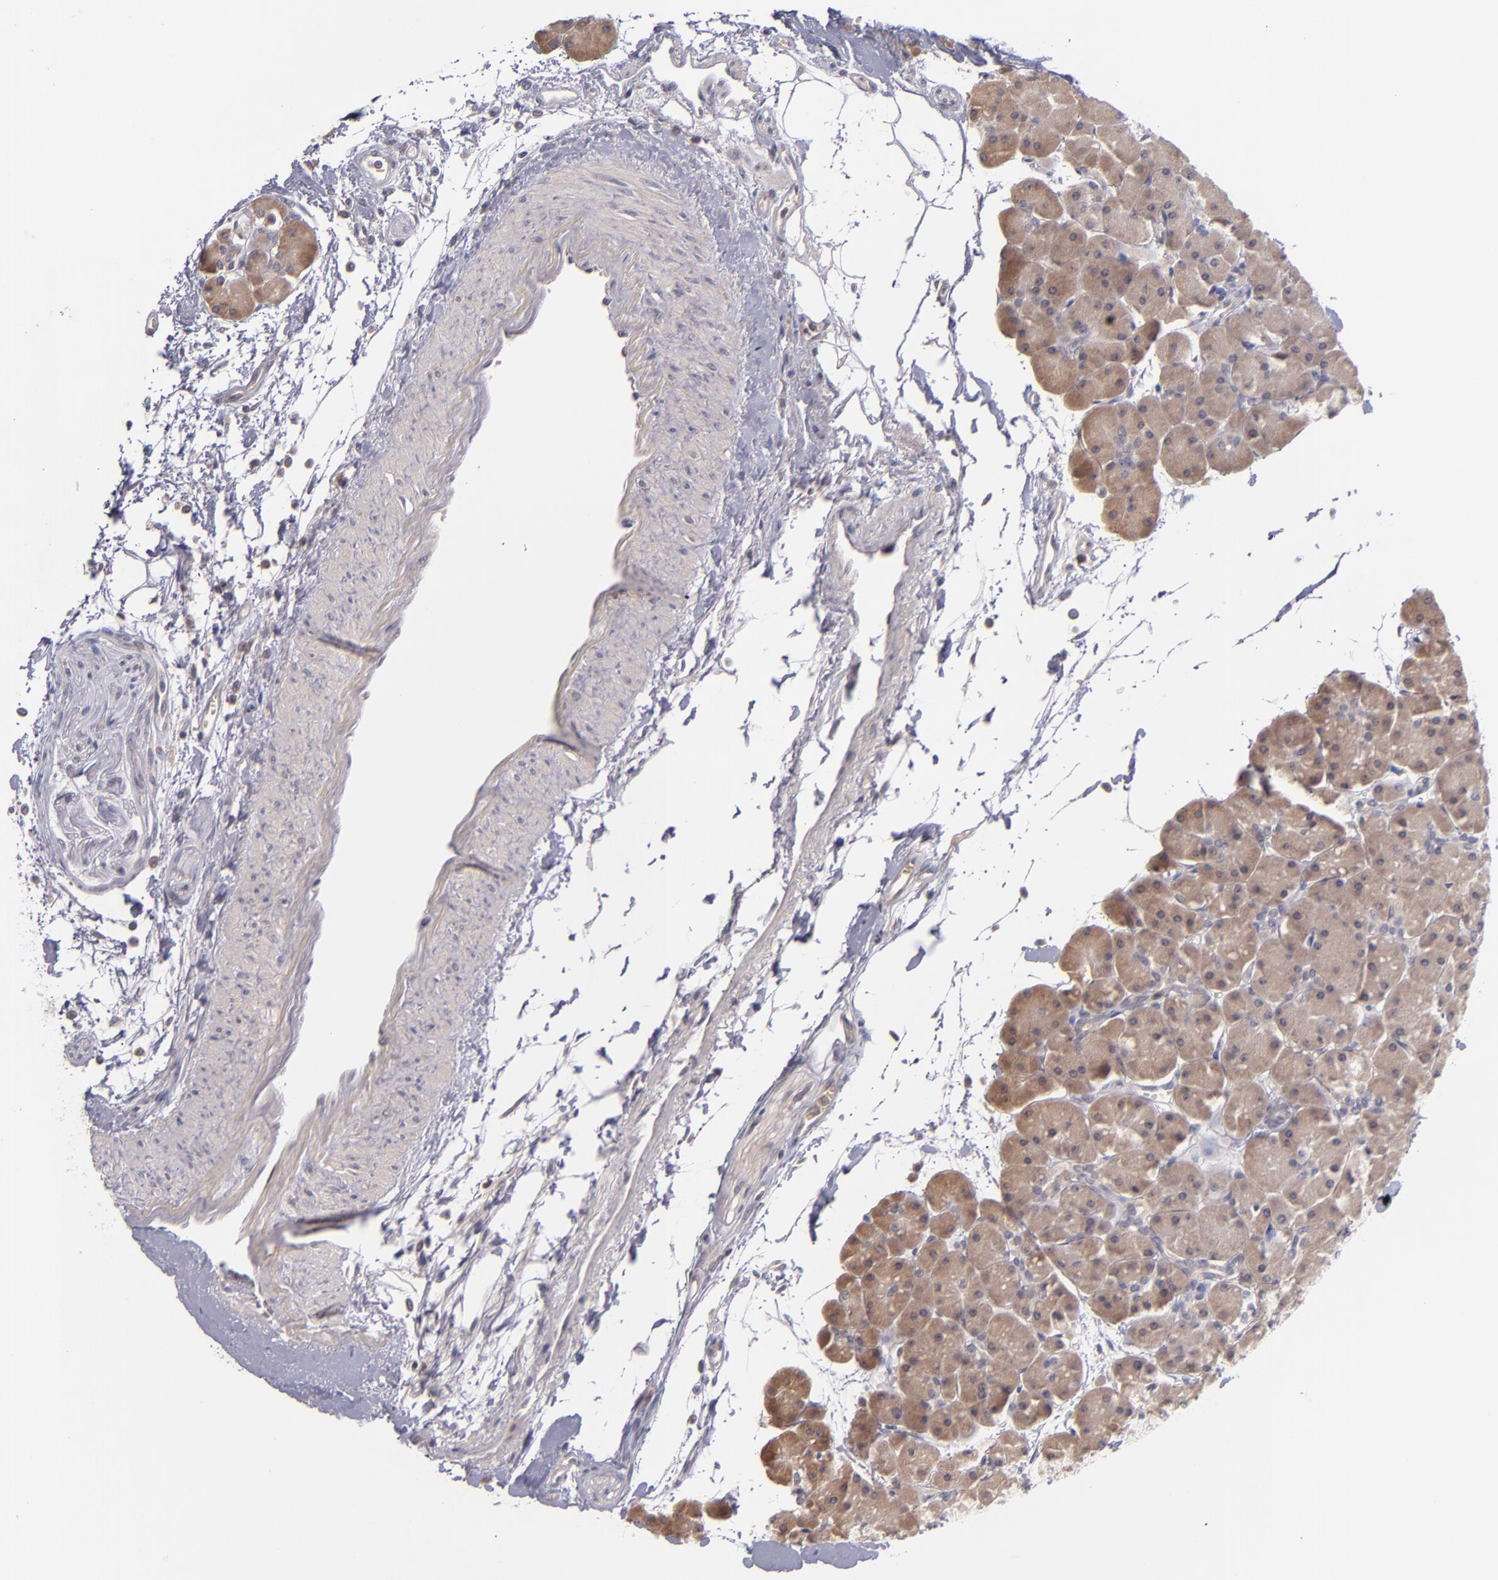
{"staining": {"intensity": "moderate", "quantity": ">75%", "location": "cytoplasmic/membranous"}, "tissue": "pancreas", "cell_type": "Exocrine glandular cells", "image_type": "normal", "snomed": [{"axis": "morphology", "description": "Normal tissue, NOS"}, {"axis": "topography", "description": "Pancreas"}], "caption": "A medium amount of moderate cytoplasmic/membranous positivity is identified in approximately >75% of exocrine glandular cells in benign pancreas.", "gene": "TSC2", "patient": {"sex": "male", "age": 66}}